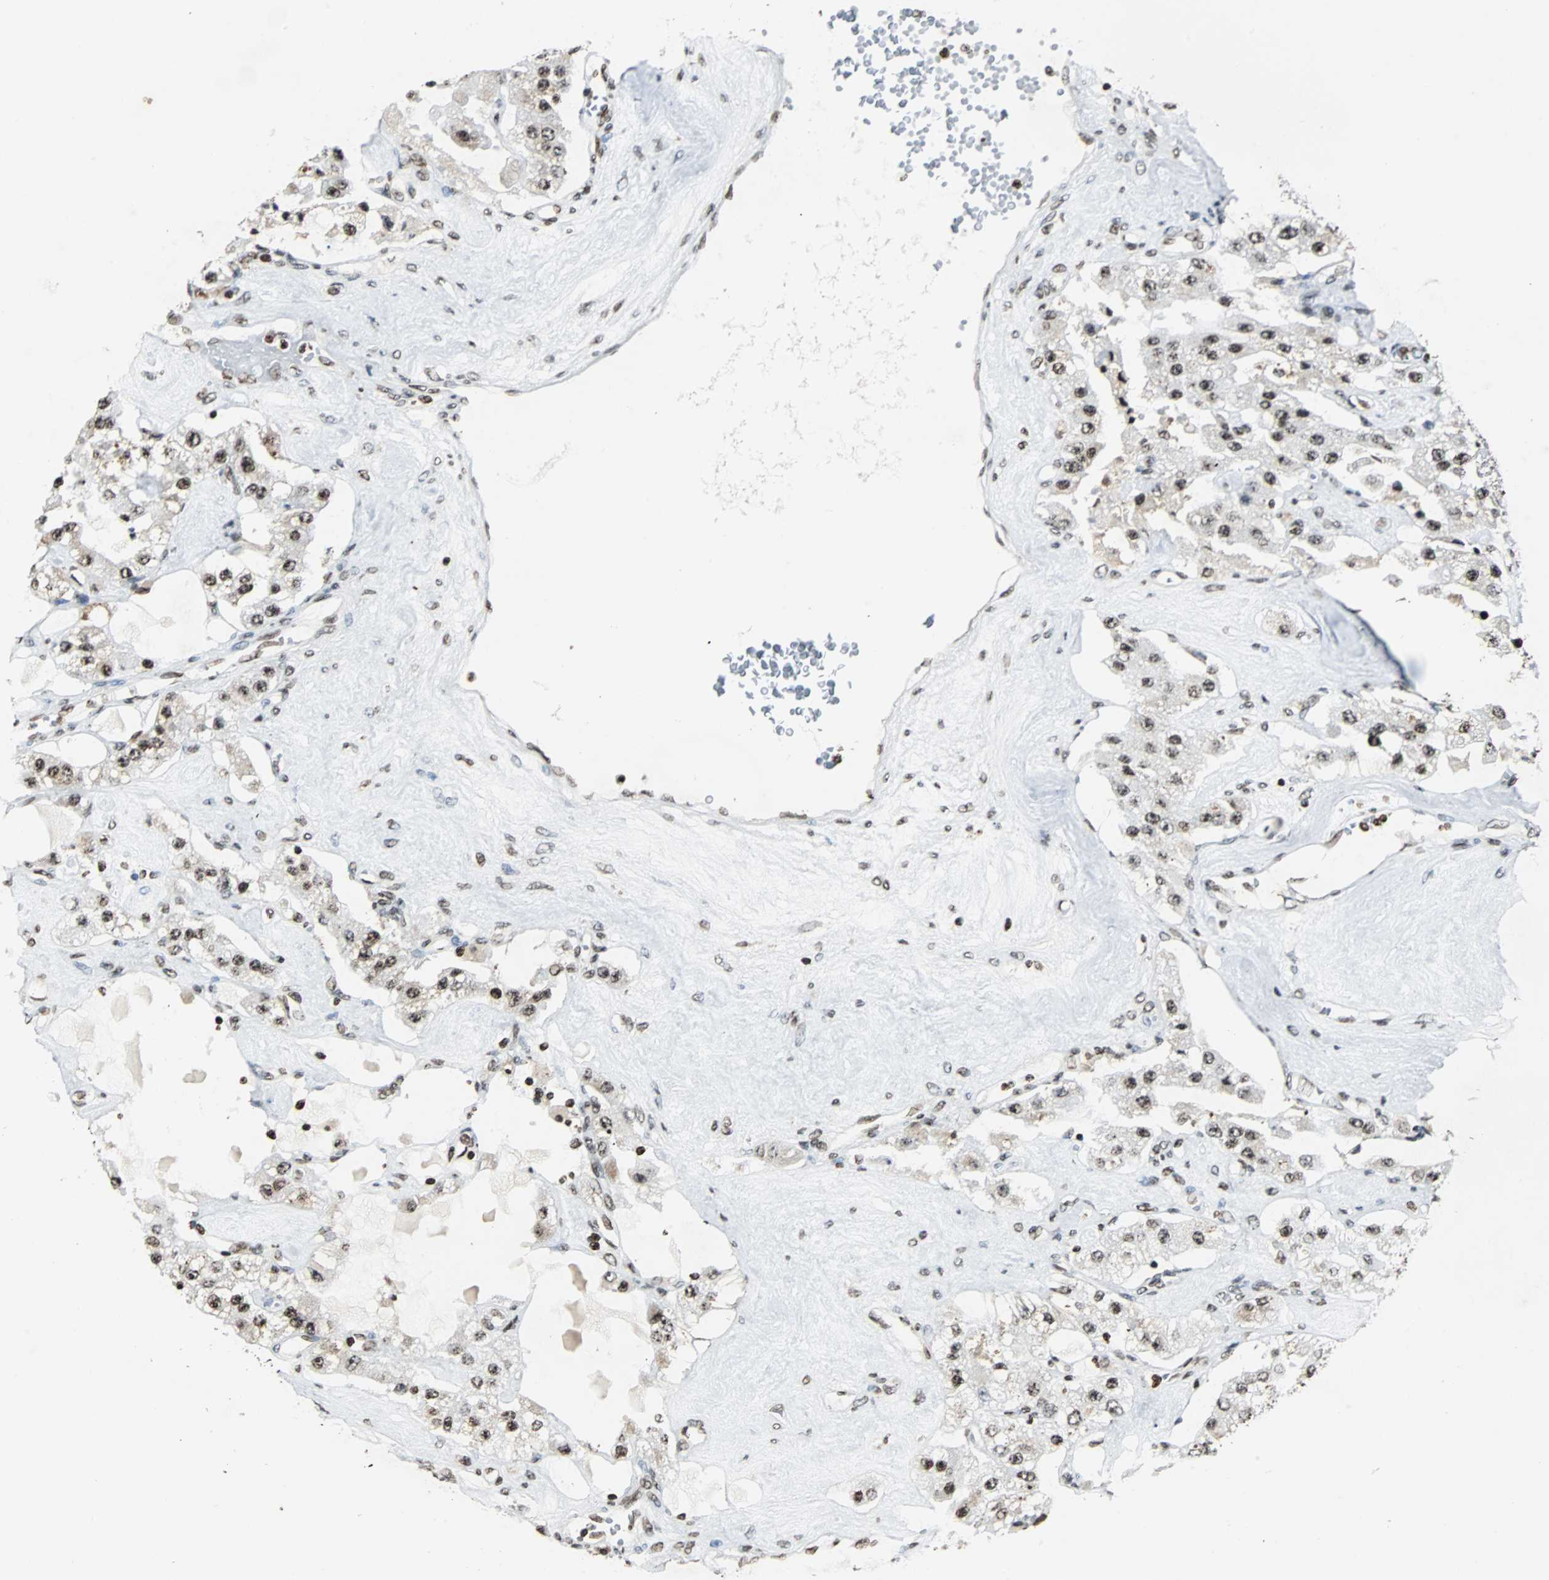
{"staining": {"intensity": "strong", "quantity": ">75%", "location": "nuclear"}, "tissue": "carcinoid", "cell_type": "Tumor cells", "image_type": "cancer", "snomed": [{"axis": "morphology", "description": "Carcinoid, malignant, NOS"}, {"axis": "topography", "description": "Pancreas"}], "caption": "Immunohistochemical staining of carcinoid displays strong nuclear protein staining in approximately >75% of tumor cells. (DAB (3,3'-diaminobenzidine) = brown stain, brightfield microscopy at high magnification).", "gene": "PAXIP1", "patient": {"sex": "male", "age": 41}}